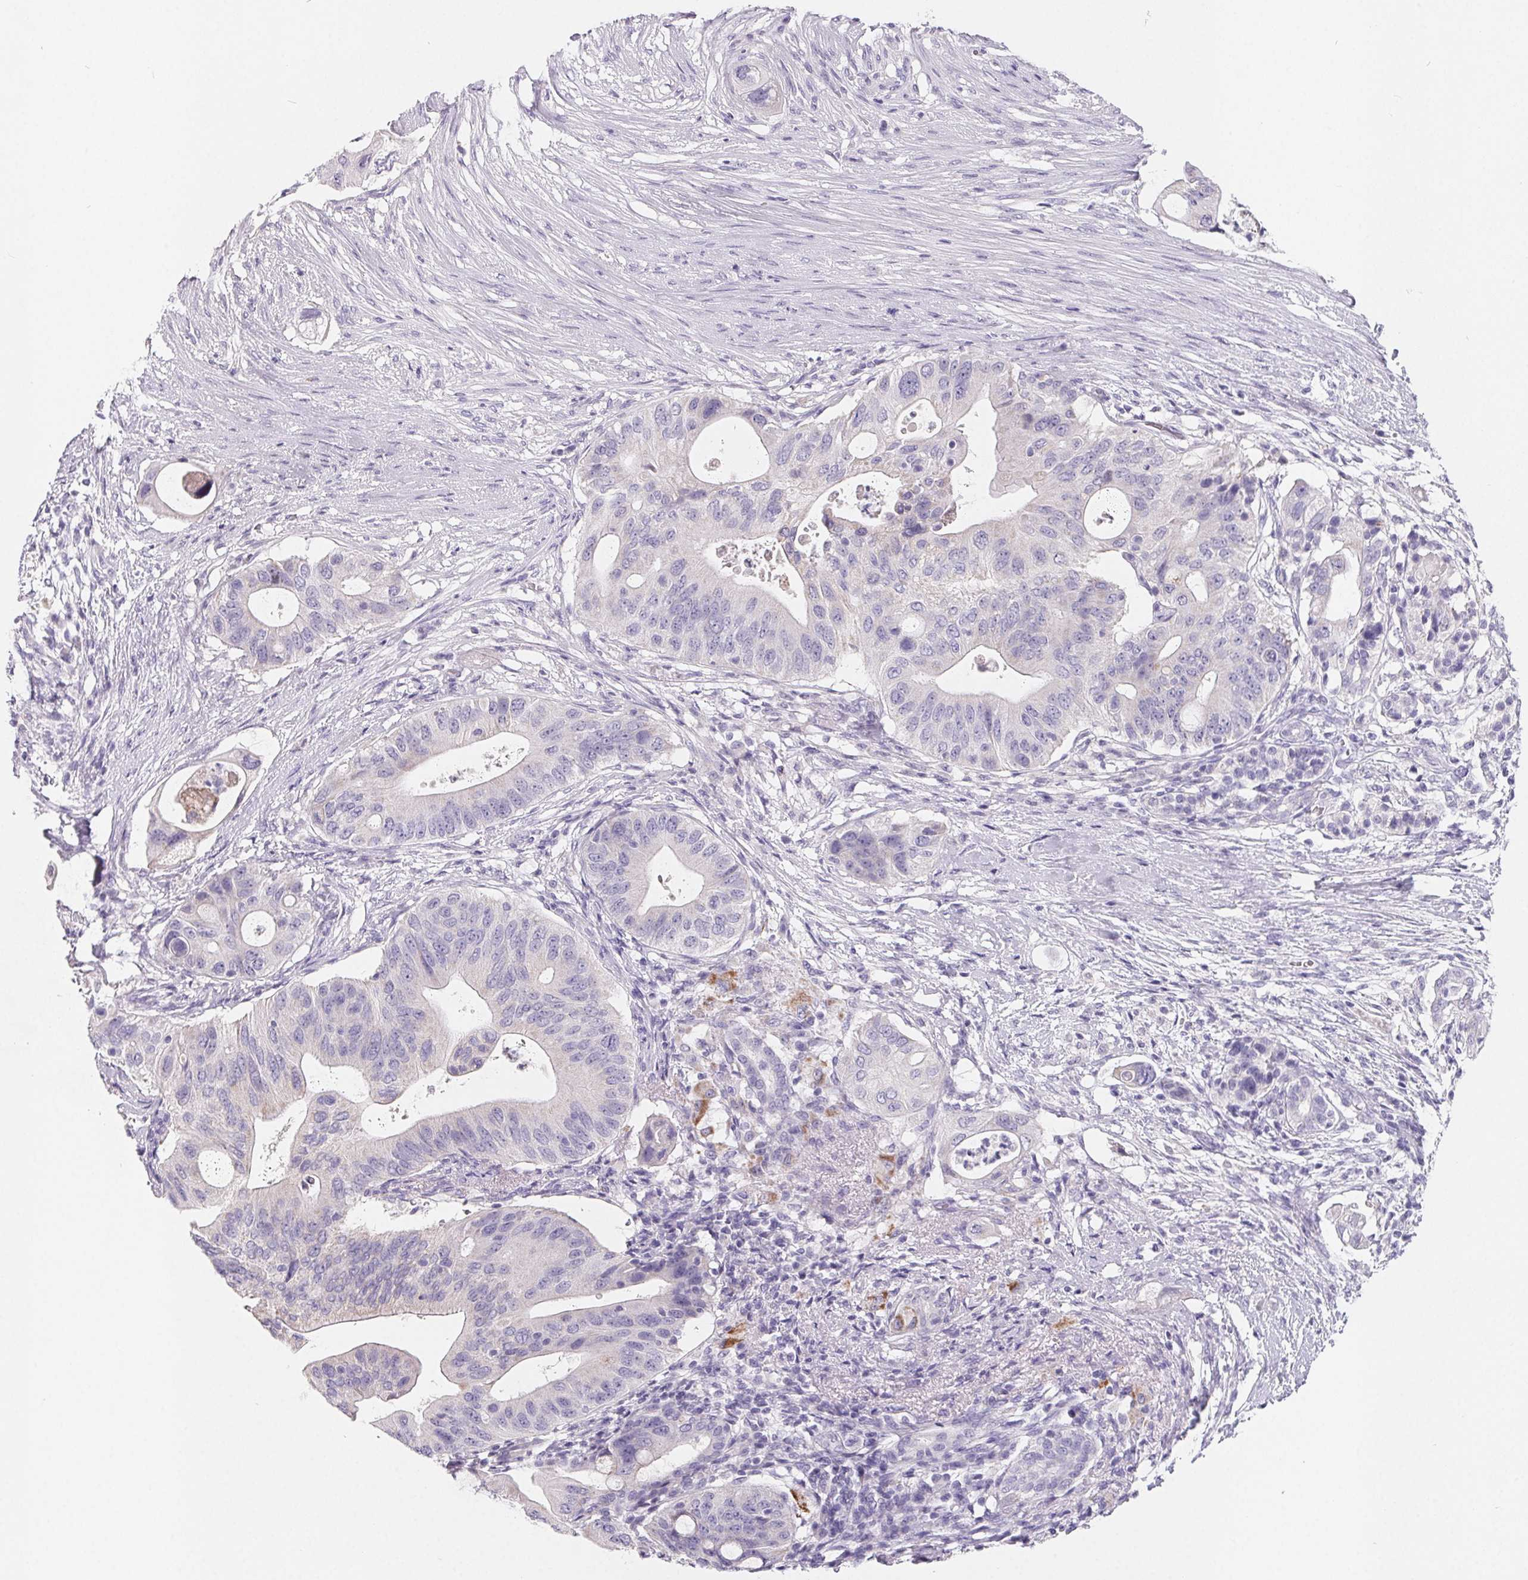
{"staining": {"intensity": "negative", "quantity": "none", "location": "none"}, "tissue": "pancreatic cancer", "cell_type": "Tumor cells", "image_type": "cancer", "snomed": [{"axis": "morphology", "description": "Adenocarcinoma, NOS"}, {"axis": "topography", "description": "Pancreas"}], "caption": "Tumor cells show no significant protein positivity in pancreatic adenocarcinoma. (DAB (3,3'-diaminobenzidine) immunohistochemistry with hematoxylin counter stain).", "gene": "FDX1", "patient": {"sex": "female", "age": 72}}